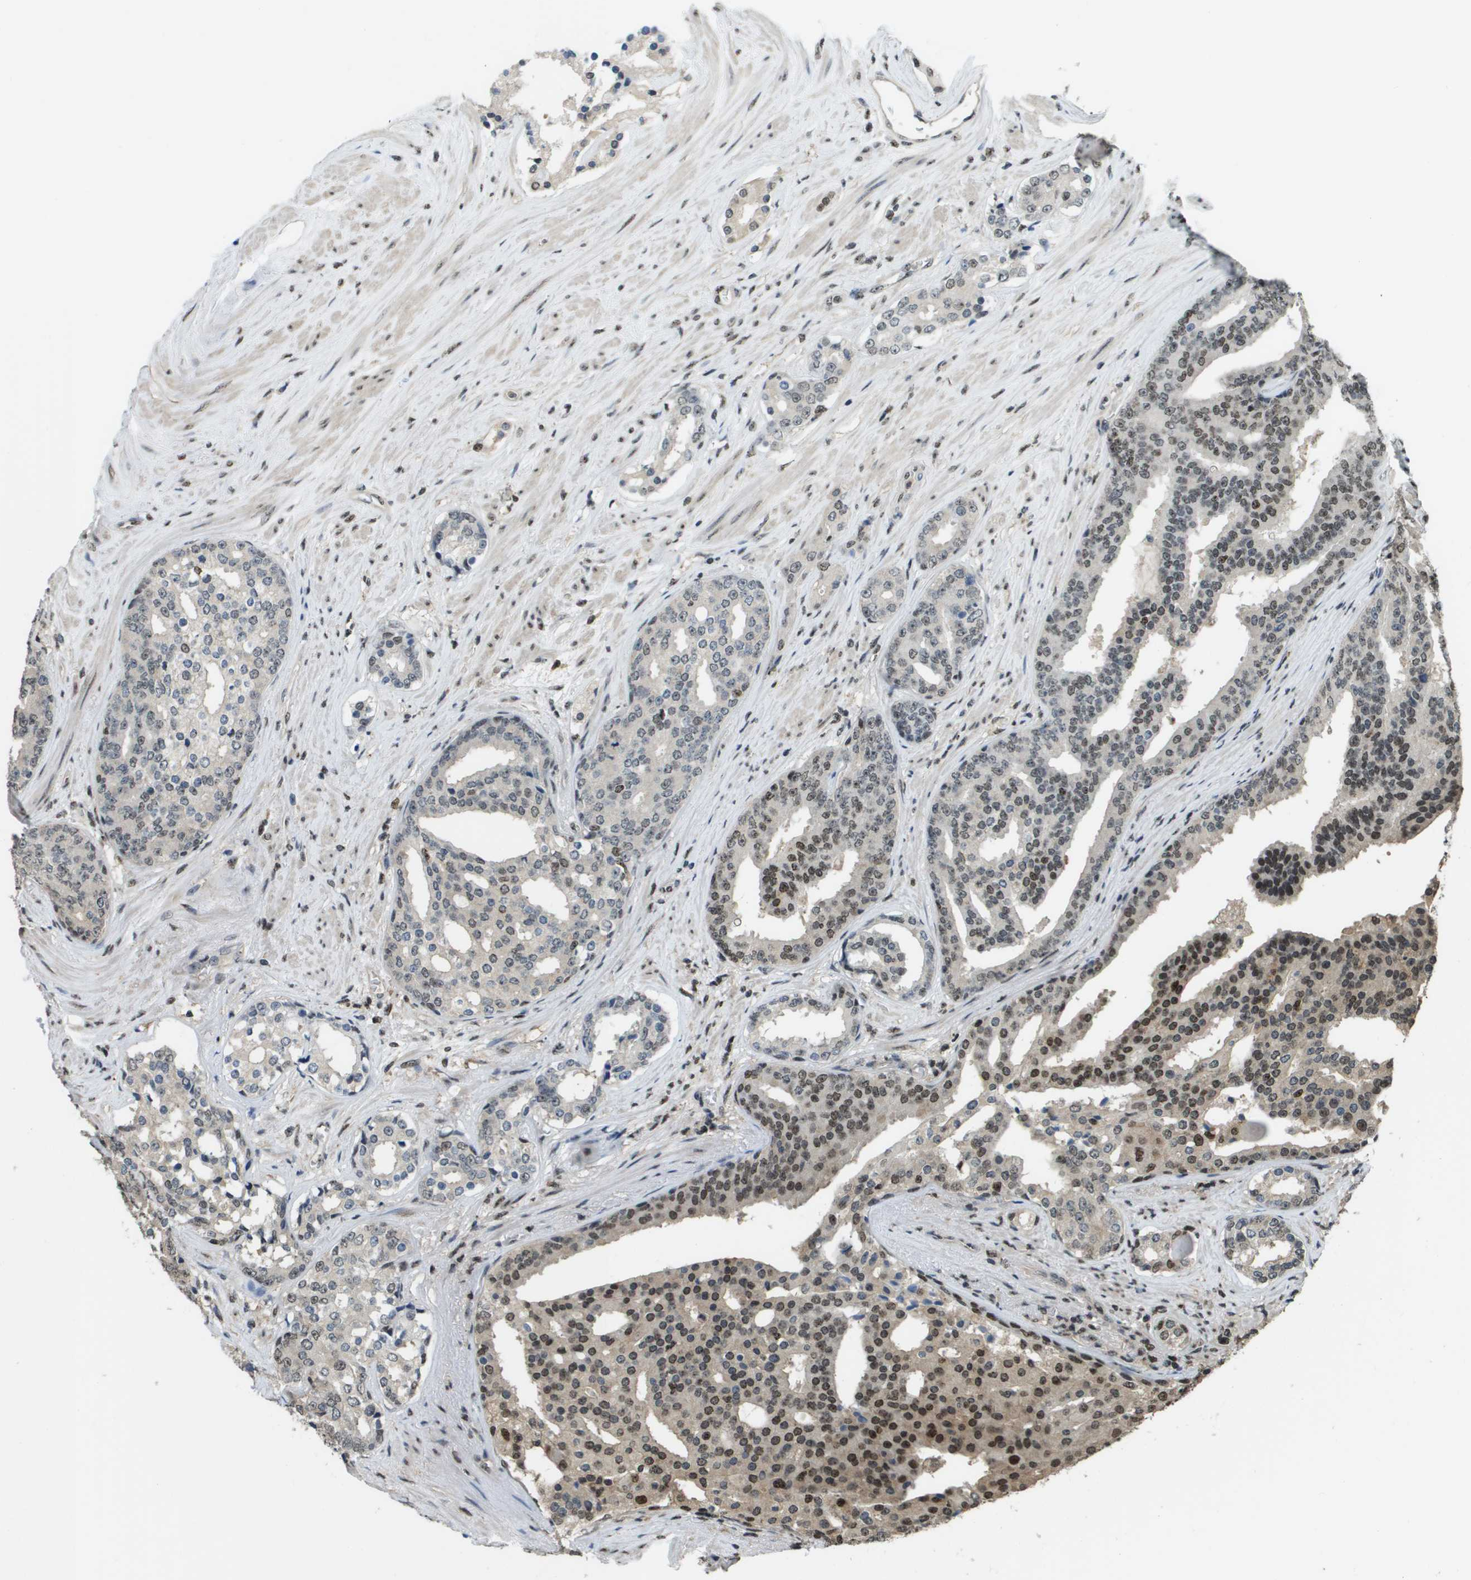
{"staining": {"intensity": "moderate", "quantity": "25%-75%", "location": "nuclear"}, "tissue": "prostate cancer", "cell_type": "Tumor cells", "image_type": "cancer", "snomed": [{"axis": "morphology", "description": "Adenocarcinoma, High grade"}, {"axis": "topography", "description": "Prostate"}], "caption": "Protein staining of adenocarcinoma (high-grade) (prostate) tissue exhibits moderate nuclear expression in approximately 25%-75% of tumor cells.", "gene": "SP100", "patient": {"sex": "male", "age": 71}}